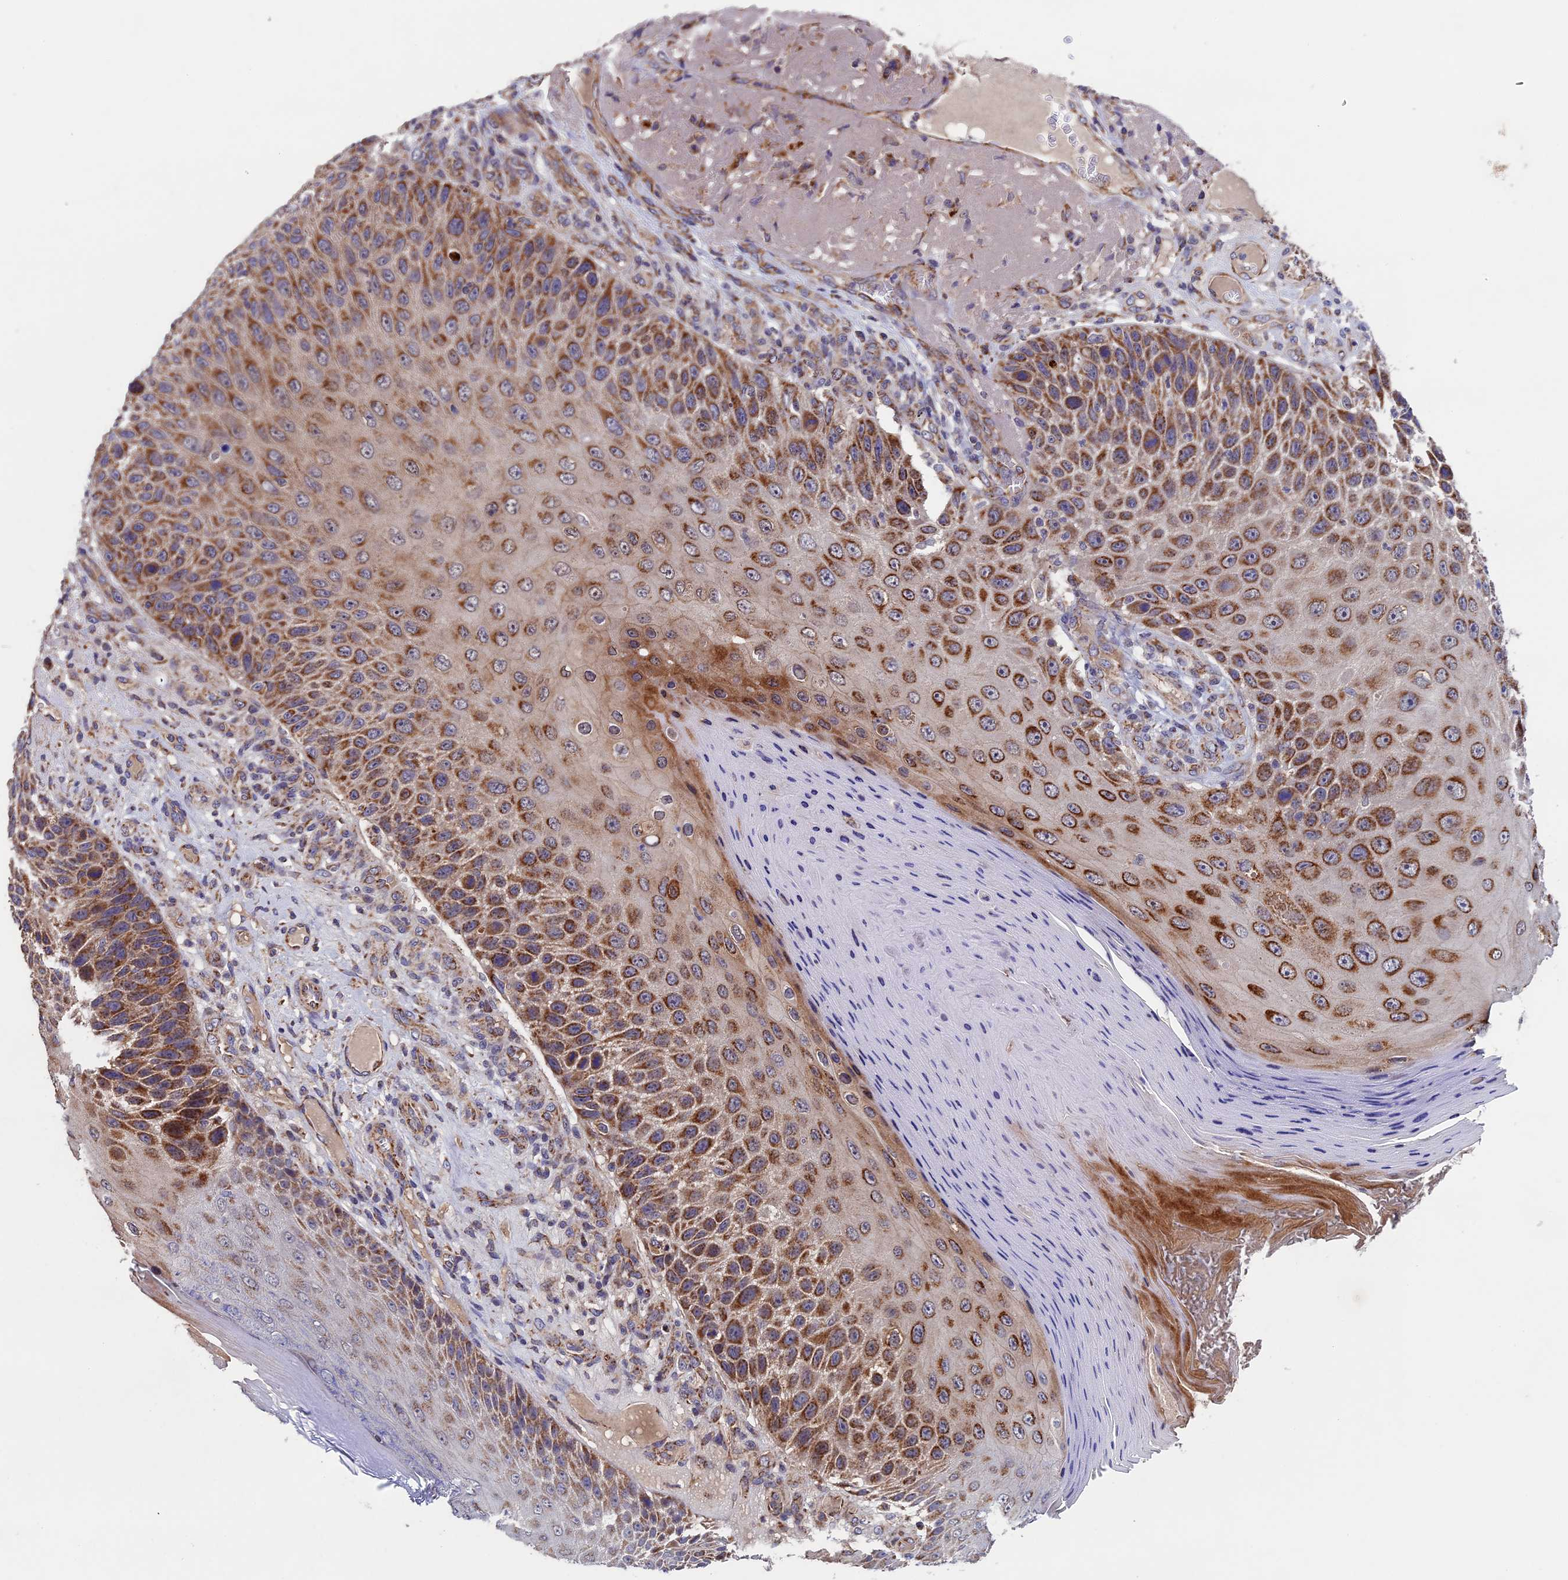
{"staining": {"intensity": "moderate", "quantity": ">75%", "location": "cytoplasmic/membranous"}, "tissue": "skin cancer", "cell_type": "Tumor cells", "image_type": "cancer", "snomed": [{"axis": "morphology", "description": "Squamous cell carcinoma, NOS"}, {"axis": "topography", "description": "Skin"}], "caption": "The photomicrograph exhibits immunohistochemical staining of skin cancer (squamous cell carcinoma). There is moderate cytoplasmic/membranous staining is identified in about >75% of tumor cells.", "gene": "RNF17", "patient": {"sex": "female", "age": 88}}